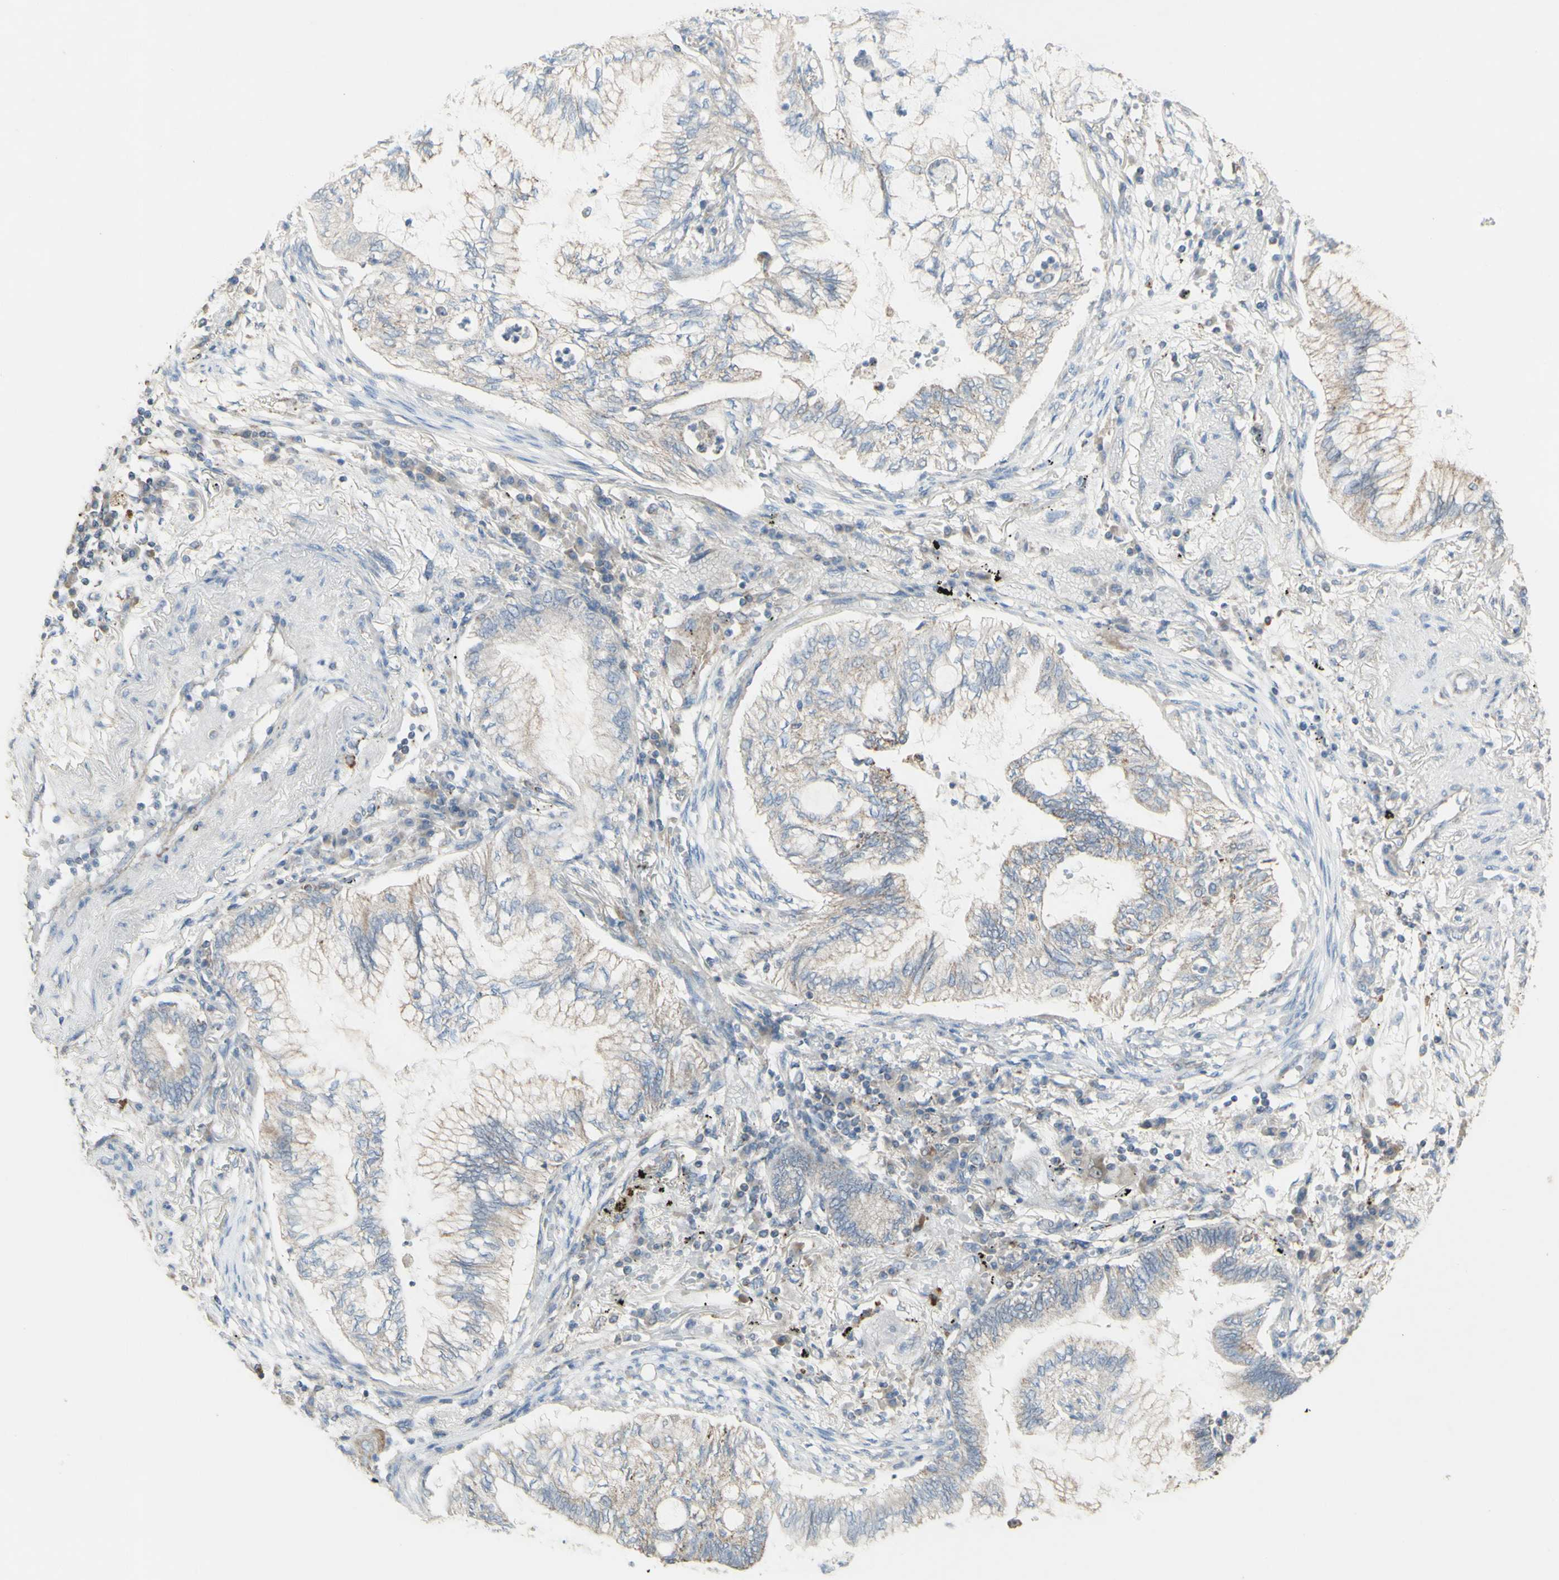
{"staining": {"intensity": "weak", "quantity": "25%-75%", "location": "cytoplasmic/membranous"}, "tissue": "lung cancer", "cell_type": "Tumor cells", "image_type": "cancer", "snomed": [{"axis": "morphology", "description": "Normal tissue, NOS"}, {"axis": "morphology", "description": "Adenocarcinoma, NOS"}, {"axis": "topography", "description": "Bronchus"}, {"axis": "topography", "description": "Lung"}], "caption": "The photomicrograph reveals staining of lung adenocarcinoma, revealing weak cytoplasmic/membranous protein expression (brown color) within tumor cells. (IHC, brightfield microscopy, high magnification).", "gene": "CNTNAP1", "patient": {"sex": "female", "age": 70}}